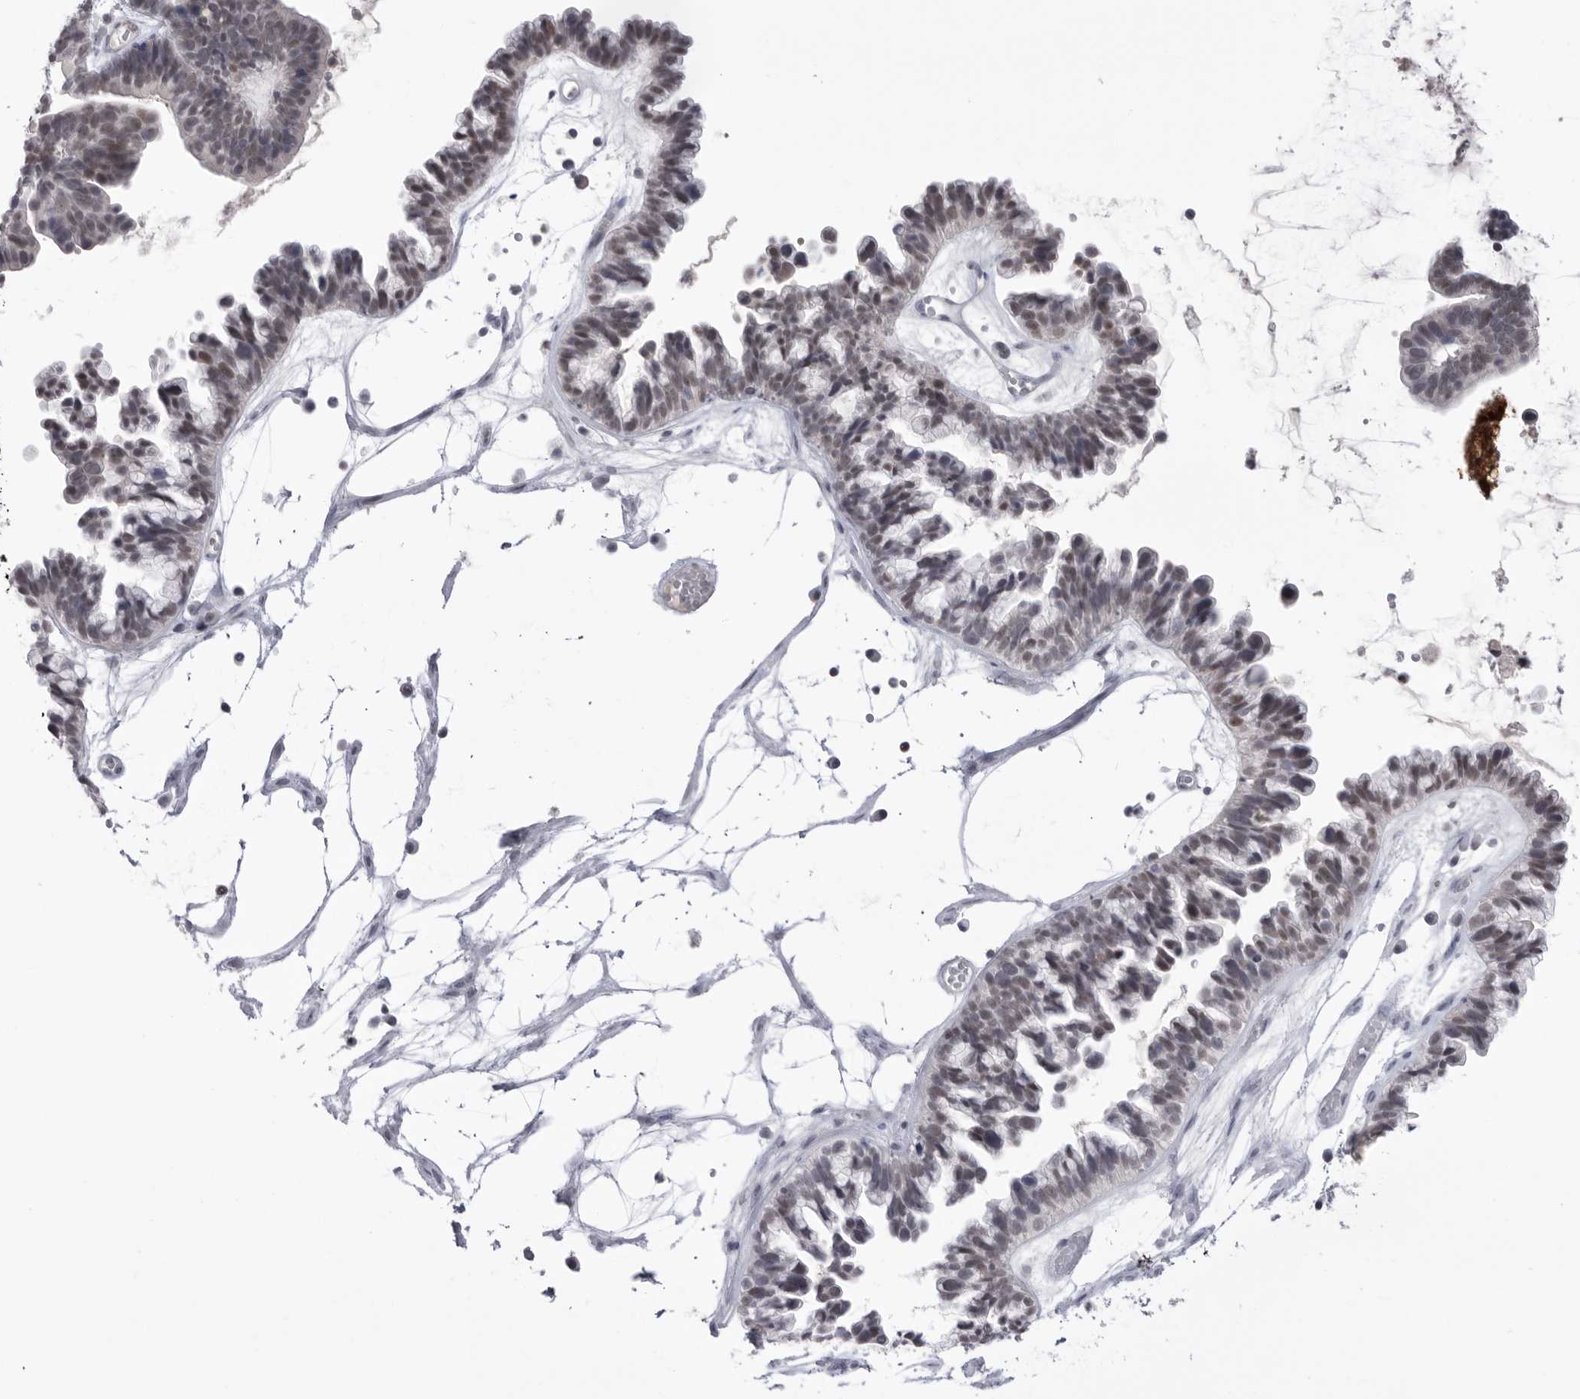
{"staining": {"intensity": "weak", "quantity": "<25%", "location": "nuclear"}, "tissue": "ovarian cancer", "cell_type": "Tumor cells", "image_type": "cancer", "snomed": [{"axis": "morphology", "description": "Cystadenocarcinoma, serous, NOS"}, {"axis": "topography", "description": "Ovary"}], "caption": "A photomicrograph of ovarian cancer stained for a protein displays no brown staining in tumor cells. Brightfield microscopy of IHC stained with DAB (brown) and hematoxylin (blue), captured at high magnification.", "gene": "ZBTB7B", "patient": {"sex": "female", "age": 56}}